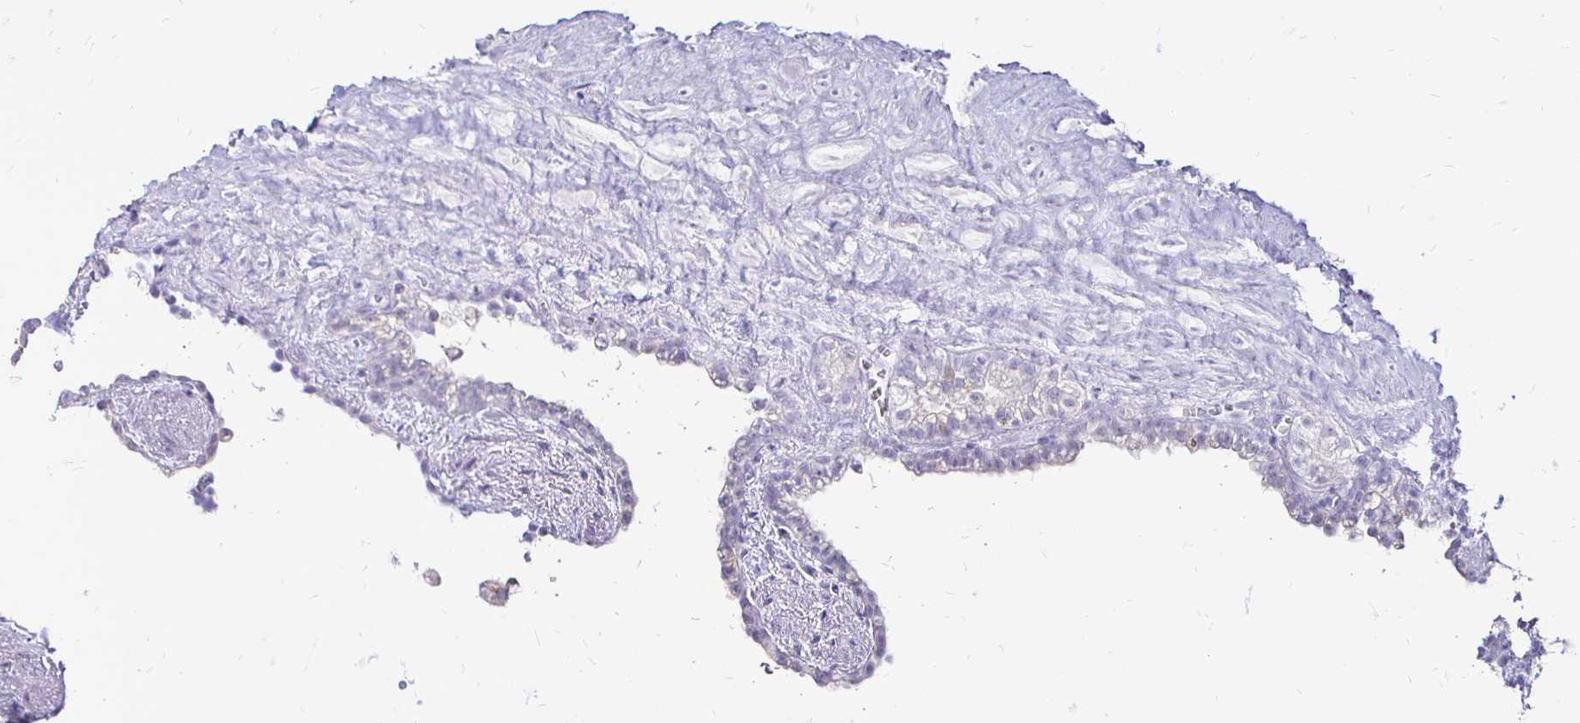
{"staining": {"intensity": "negative", "quantity": "none", "location": "none"}, "tissue": "seminal vesicle", "cell_type": "Glandular cells", "image_type": "normal", "snomed": [{"axis": "morphology", "description": "Normal tissue, NOS"}, {"axis": "topography", "description": "Seminal veicle"}], "caption": "Immunohistochemical staining of benign seminal vesicle demonstrates no significant staining in glandular cells.", "gene": "IRGC", "patient": {"sex": "male", "age": 76}}